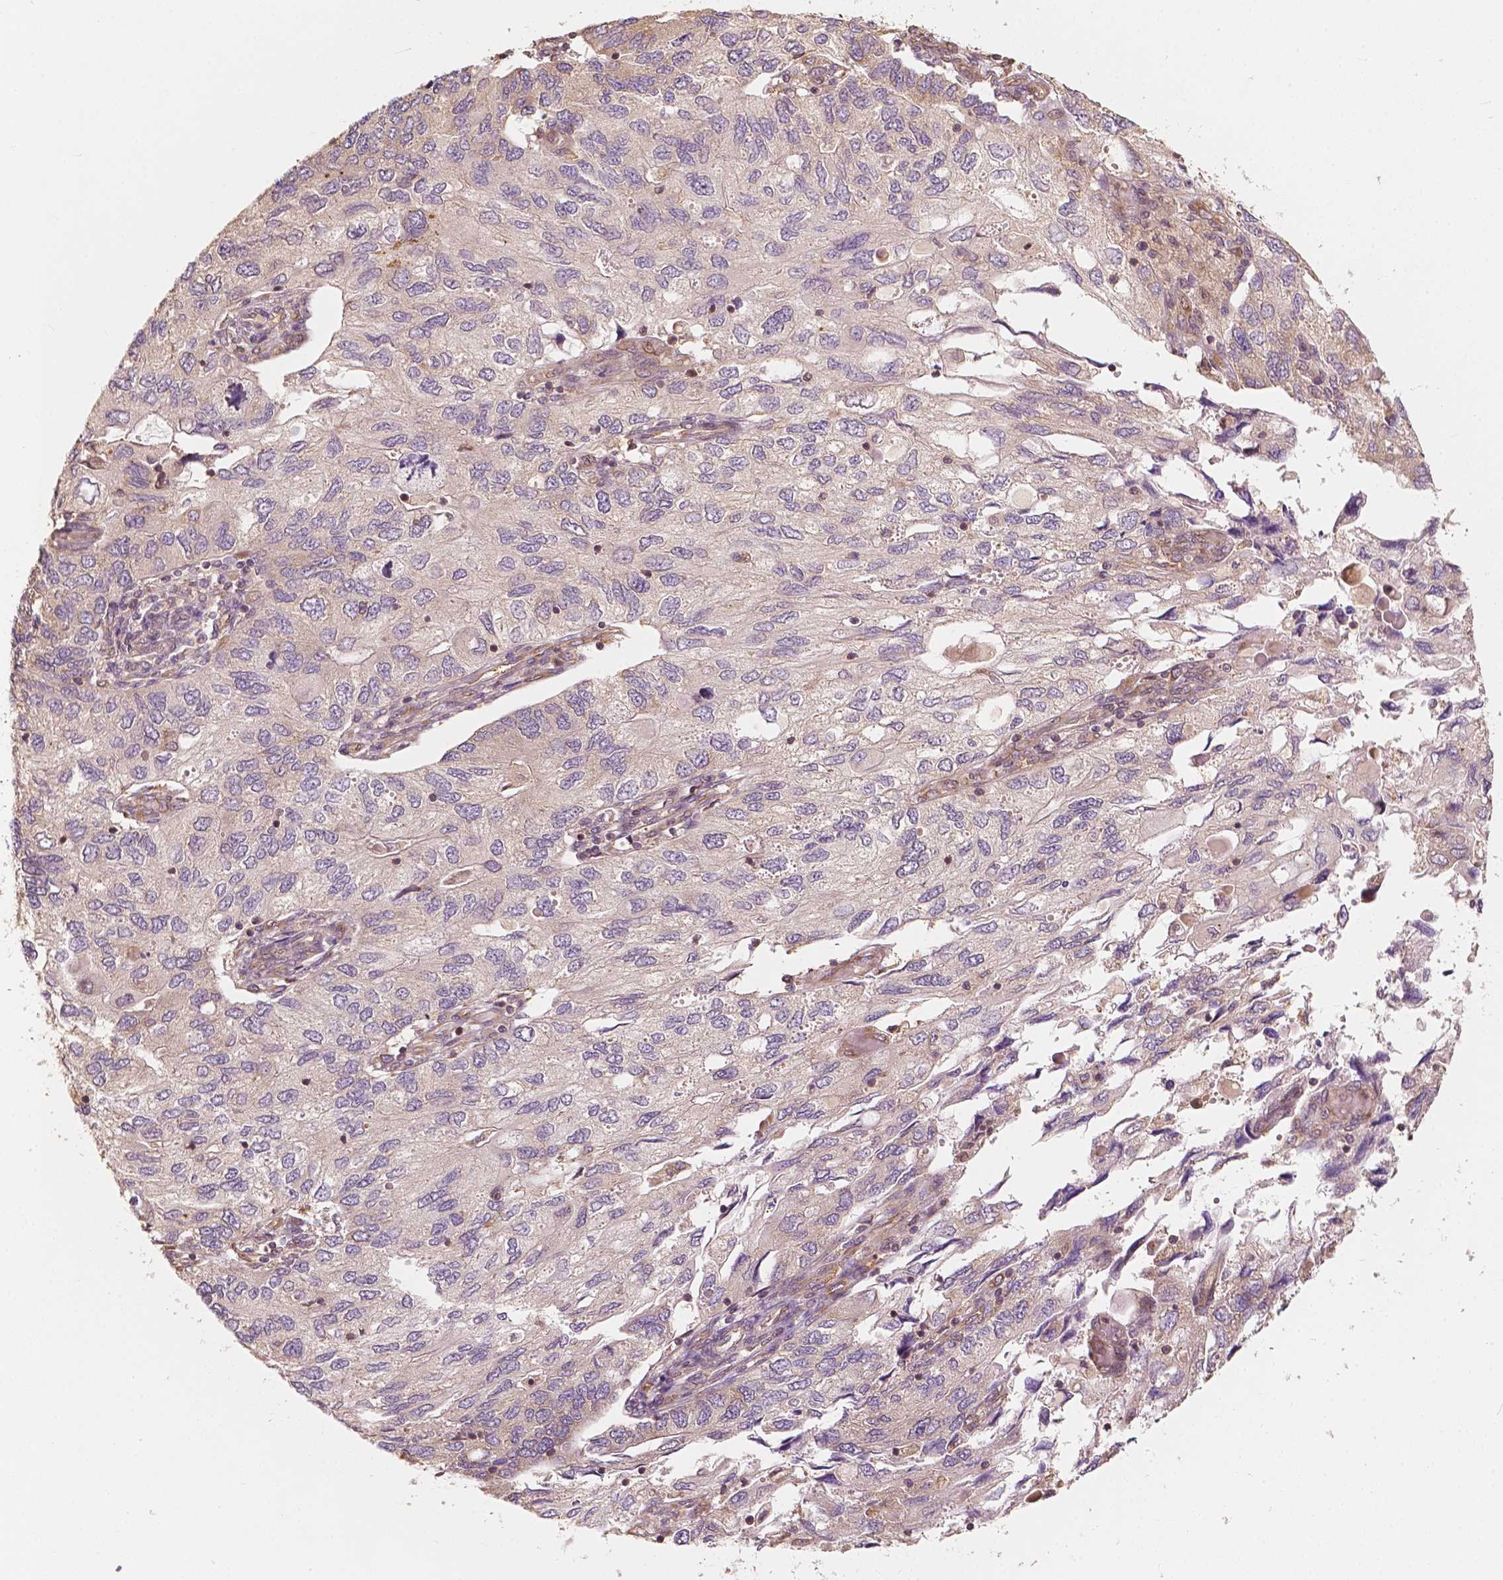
{"staining": {"intensity": "negative", "quantity": "none", "location": "none"}, "tissue": "endometrial cancer", "cell_type": "Tumor cells", "image_type": "cancer", "snomed": [{"axis": "morphology", "description": "Carcinoma, NOS"}, {"axis": "topography", "description": "Uterus"}], "caption": "This is a image of immunohistochemistry staining of carcinoma (endometrial), which shows no expression in tumor cells.", "gene": "G3BP1", "patient": {"sex": "female", "age": 76}}